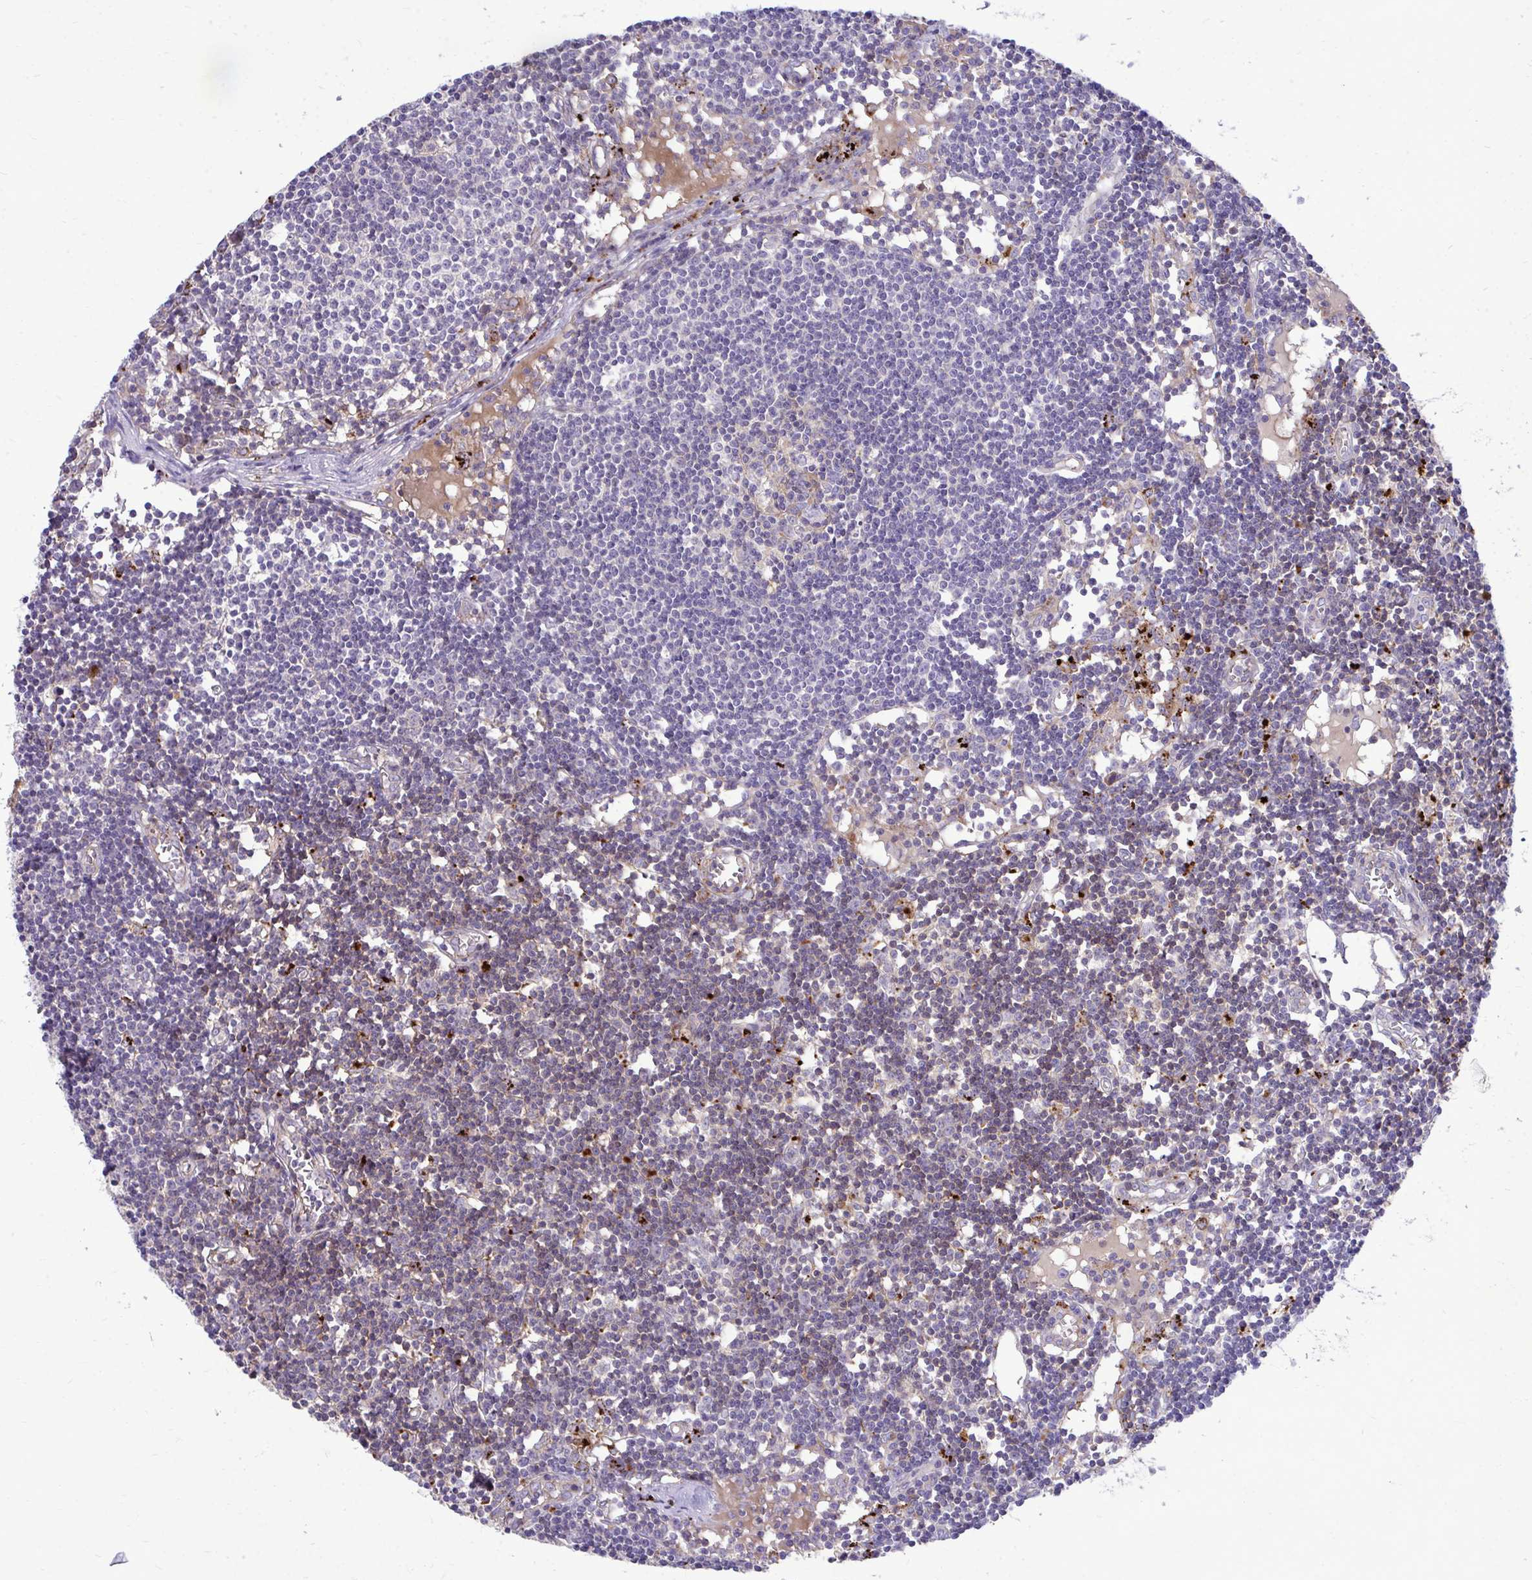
{"staining": {"intensity": "moderate", "quantity": "<25%", "location": "cytoplasmic/membranous"}, "tissue": "lymph node", "cell_type": "Germinal center cells", "image_type": "normal", "snomed": [{"axis": "morphology", "description": "Normal tissue, NOS"}, {"axis": "topography", "description": "Lymph node"}], "caption": "Protein staining of normal lymph node demonstrates moderate cytoplasmic/membranous expression in about <25% of germinal center cells. (IHC, brightfield microscopy, high magnification).", "gene": "TP53I11", "patient": {"sex": "female", "age": 11}}